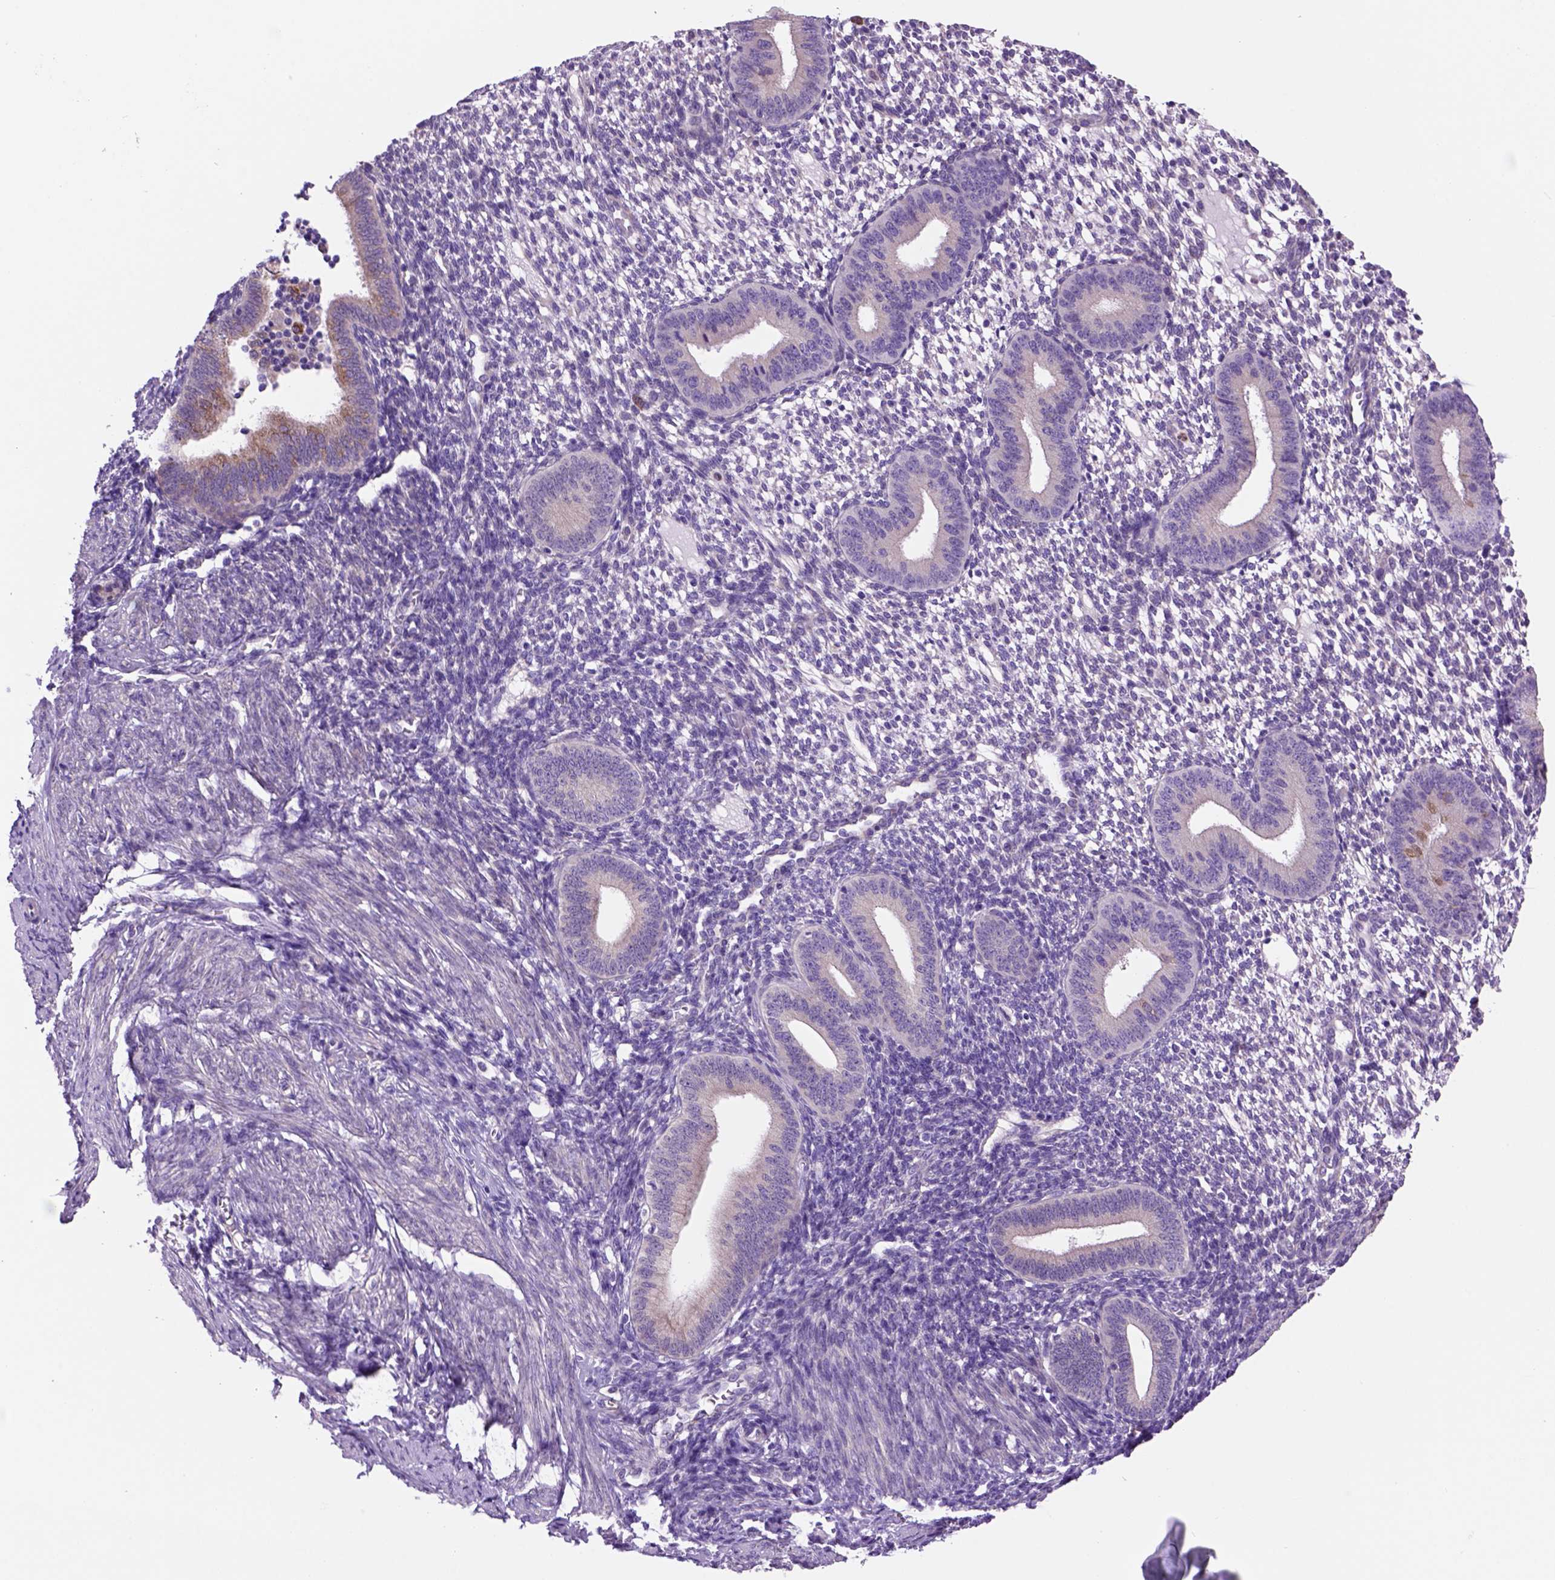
{"staining": {"intensity": "negative", "quantity": "none", "location": "none"}, "tissue": "endometrium", "cell_type": "Cells in endometrial stroma", "image_type": "normal", "snomed": [{"axis": "morphology", "description": "Normal tissue, NOS"}, {"axis": "topography", "description": "Endometrium"}], "caption": "DAB (3,3'-diaminobenzidine) immunohistochemical staining of unremarkable human endometrium shows no significant positivity in cells in endometrial stroma.", "gene": "PIAS3", "patient": {"sex": "female", "age": 40}}